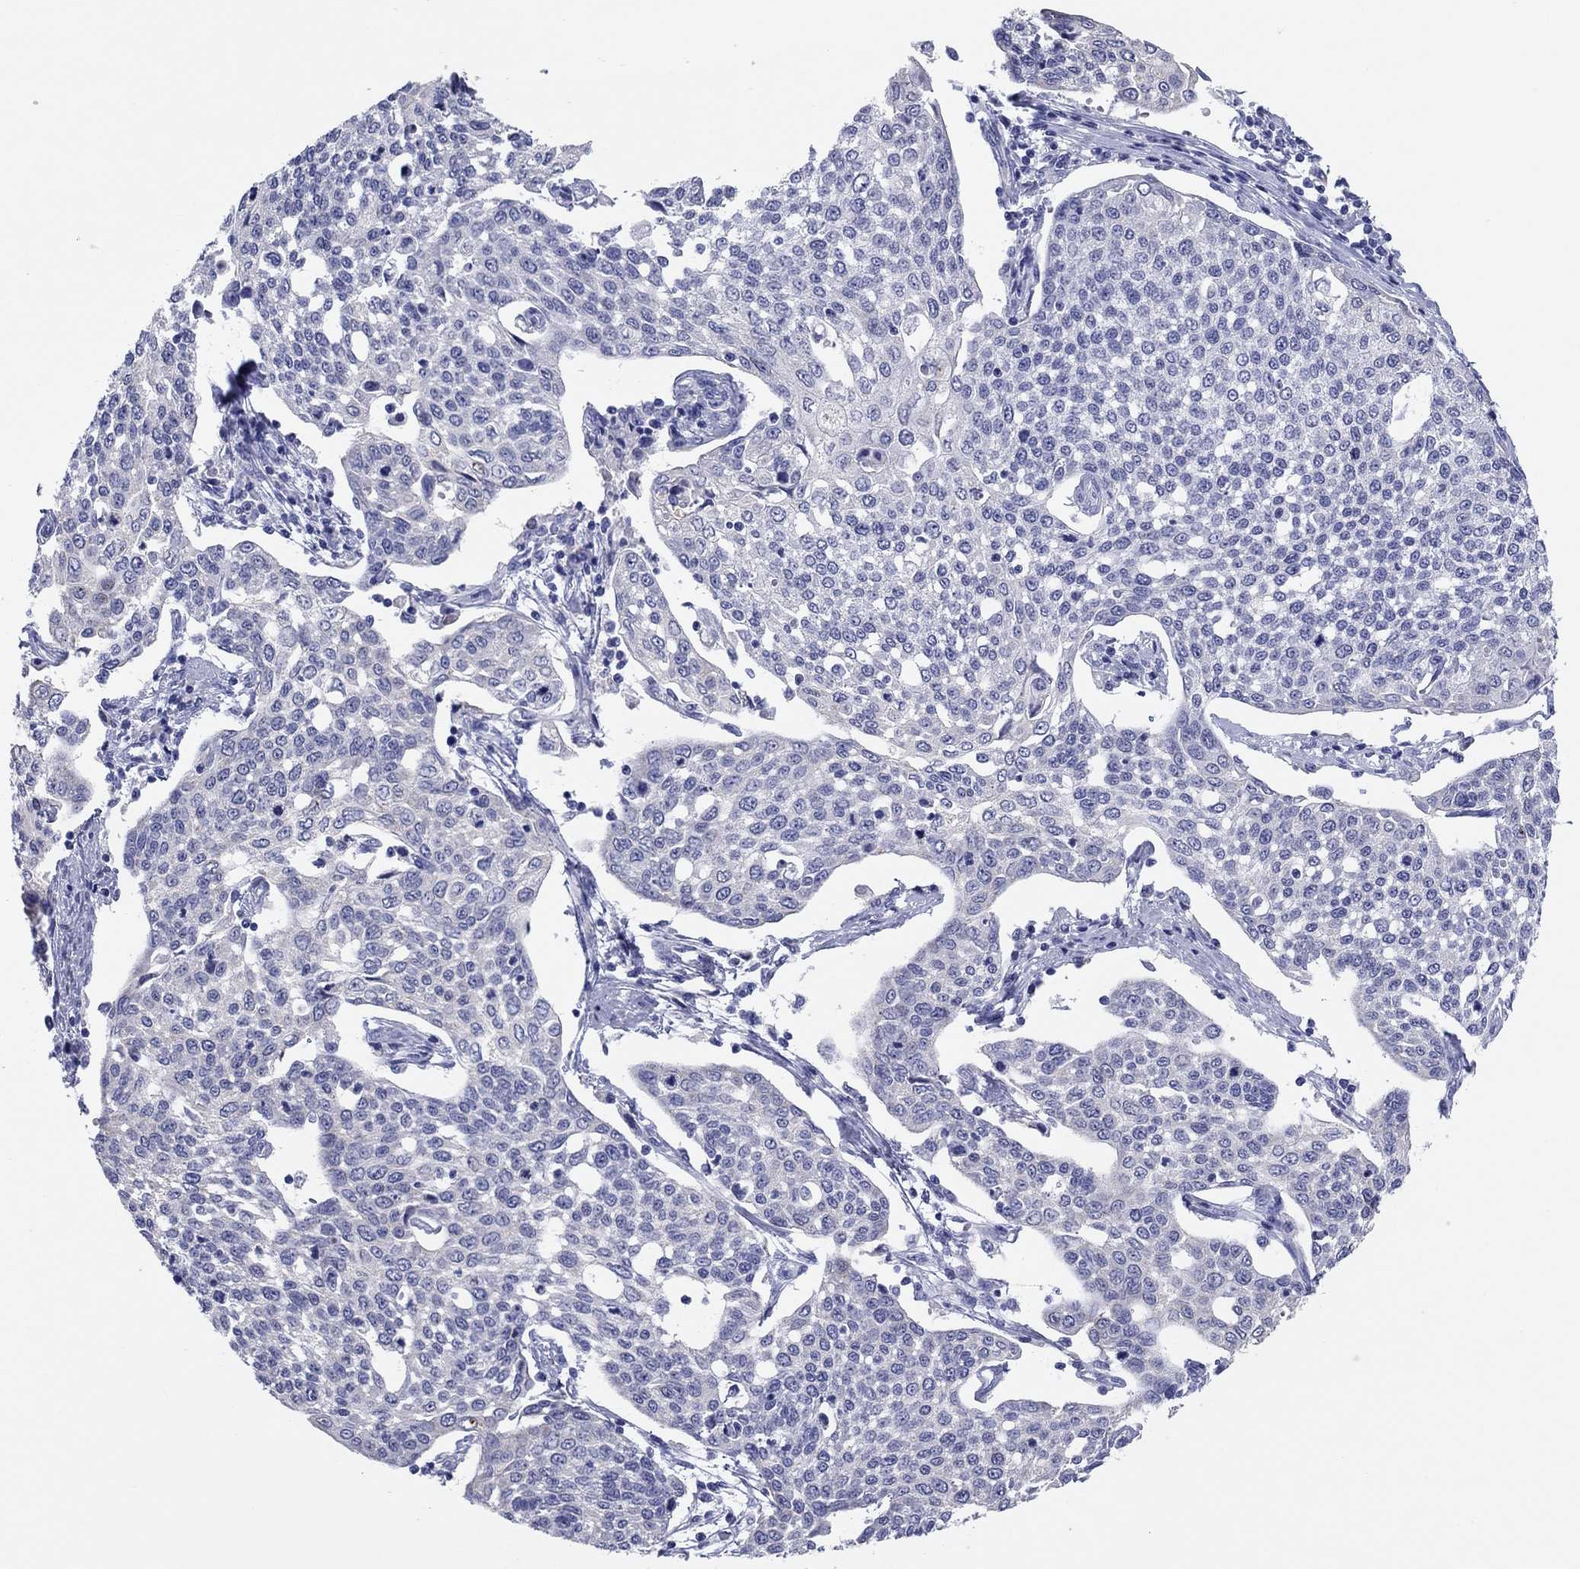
{"staining": {"intensity": "negative", "quantity": "none", "location": "none"}, "tissue": "cervical cancer", "cell_type": "Tumor cells", "image_type": "cancer", "snomed": [{"axis": "morphology", "description": "Squamous cell carcinoma, NOS"}, {"axis": "topography", "description": "Cervix"}], "caption": "Immunohistochemical staining of cervical squamous cell carcinoma shows no significant expression in tumor cells.", "gene": "ERICH3", "patient": {"sex": "female", "age": 34}}